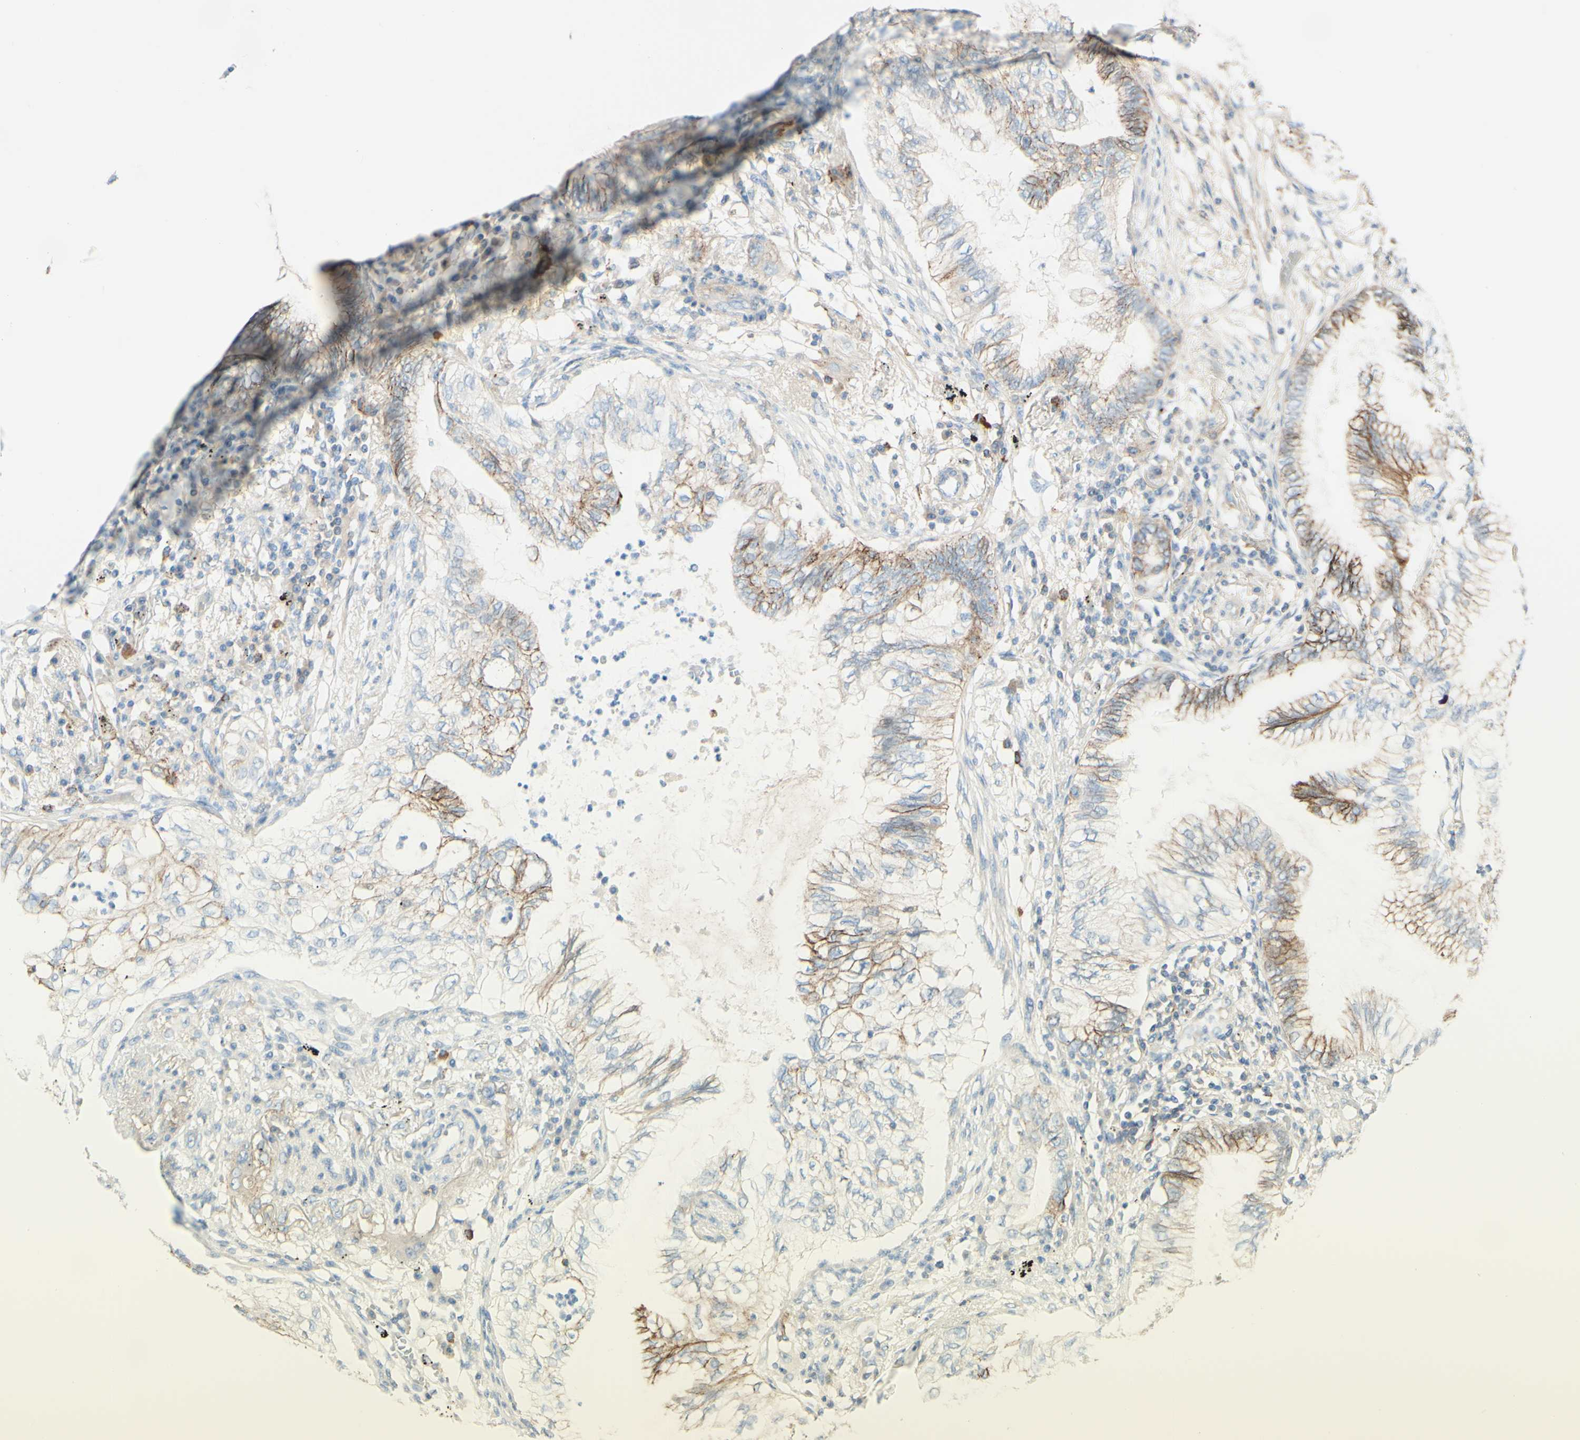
{"staining": {"intensity": "weak", "quantity": "25%-75%", "location": "cytoplasmic/membranous"}, "tissue": "lung cancer", "cell_type": "Tumor cells", "image_type": "cancer", "snomed": [{"axis": "morphology", "description": "Normal tissue, NOS"}, {"axis": "morphology", "description": "Adenocarcinoma, NOS"}, {"axis": "topography", "description": "Bronchus"}, {"axis": "topography", "description": "Lung"}], "caption": "Lung cancer (adenocarcinoma) stained with DAB (3,3'-diaminobenzidine) IHC demonstrates low levels of weak cytoplasmic/membranous staining in approximately 25%-75% of tumor cells.", "gene": "ALCAM", "patient": {"sex": "female", "age": 70}}